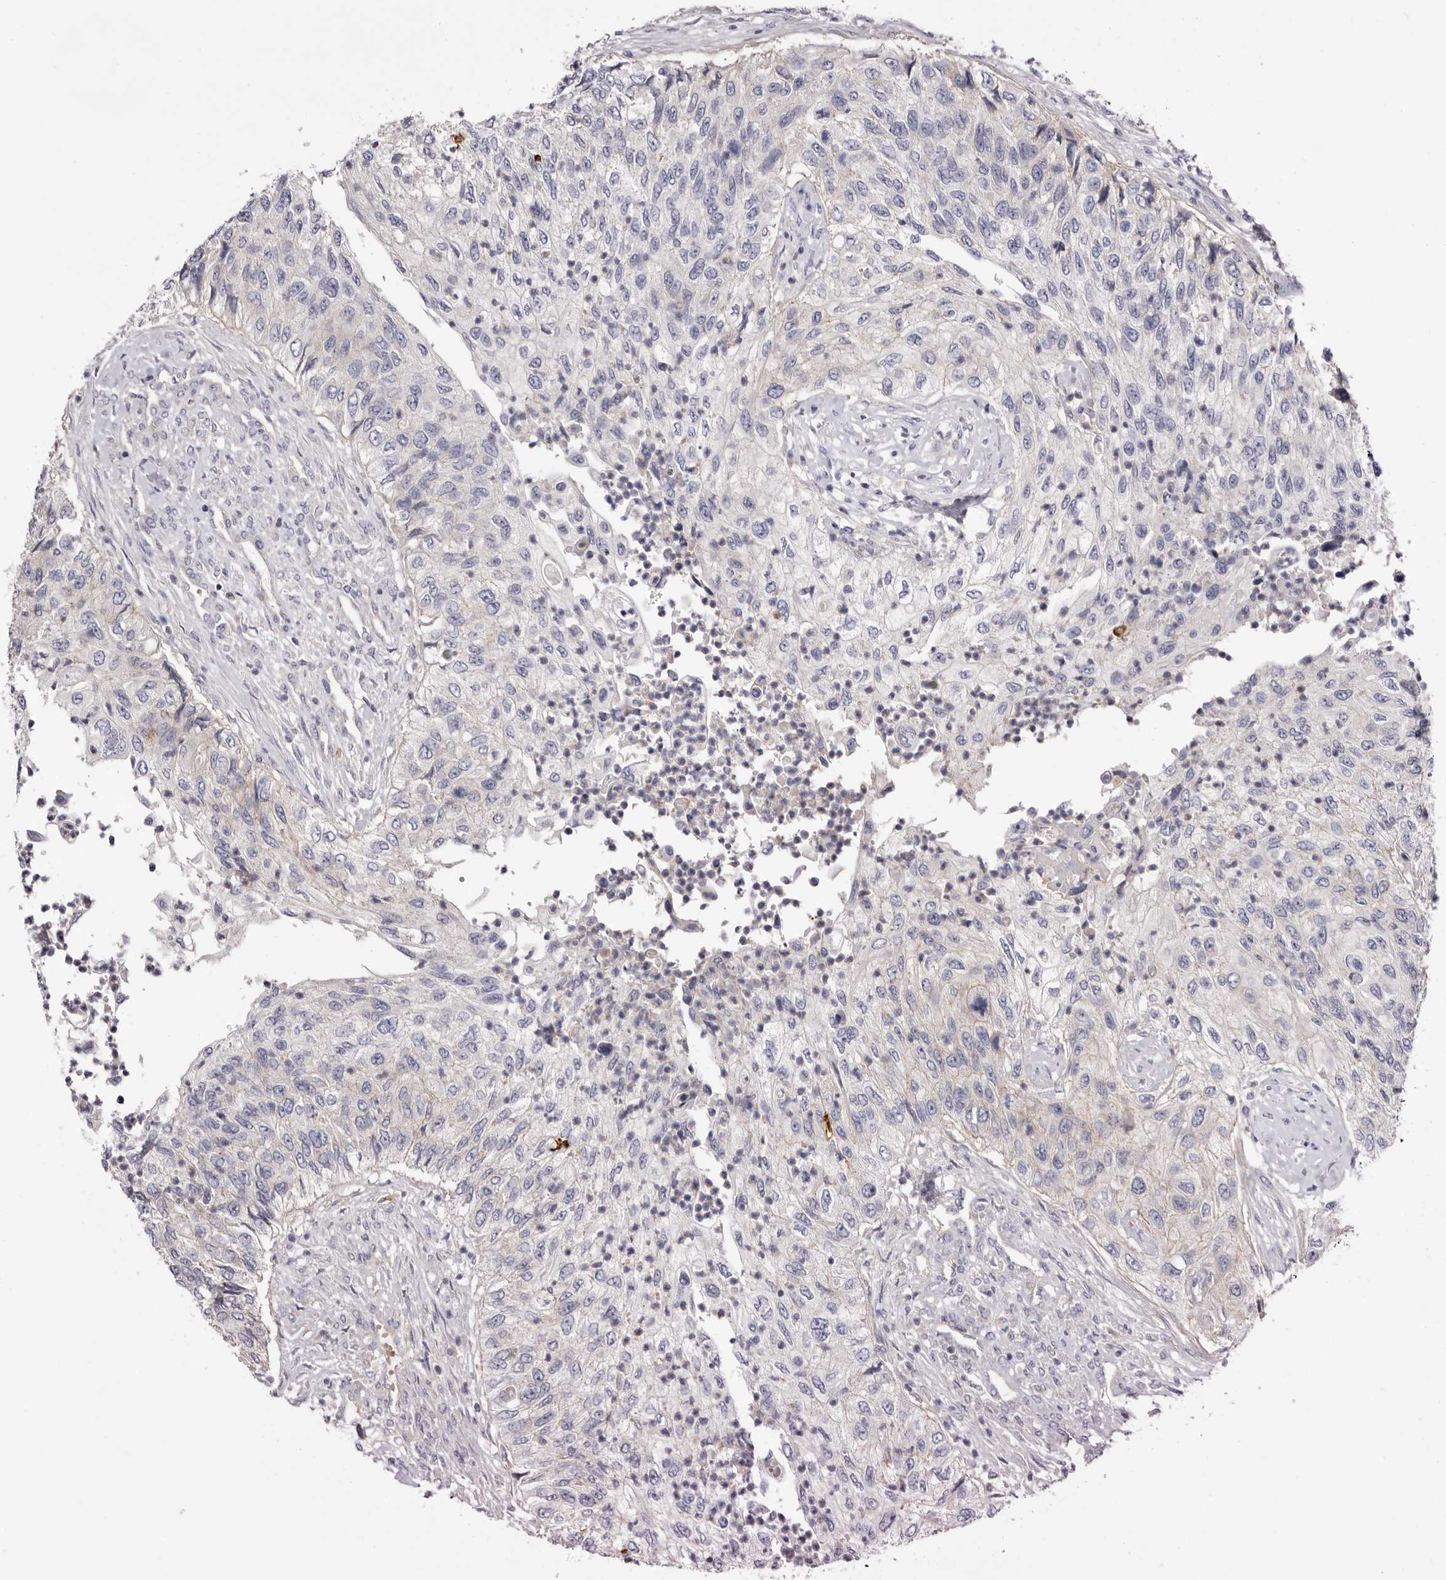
{"staining": {"intensity": "negative", "quantity": "none", "location": "none"}, "tissue": "urothelial cancer", "cell_type": "Tumor cells", "image_type": "cancer", "snomed": [{"axis": "morphology", "description": "Urothelial carcinoma, High grade"}, {"axis": "topography", "description": "Urinary bladder"}], "caption": "The micrograph shows no staining of tumor cells in high-grade urothelial carcinoma.", "gene": "S1PR5", "patient": {"sex": "female", "age": 60}}